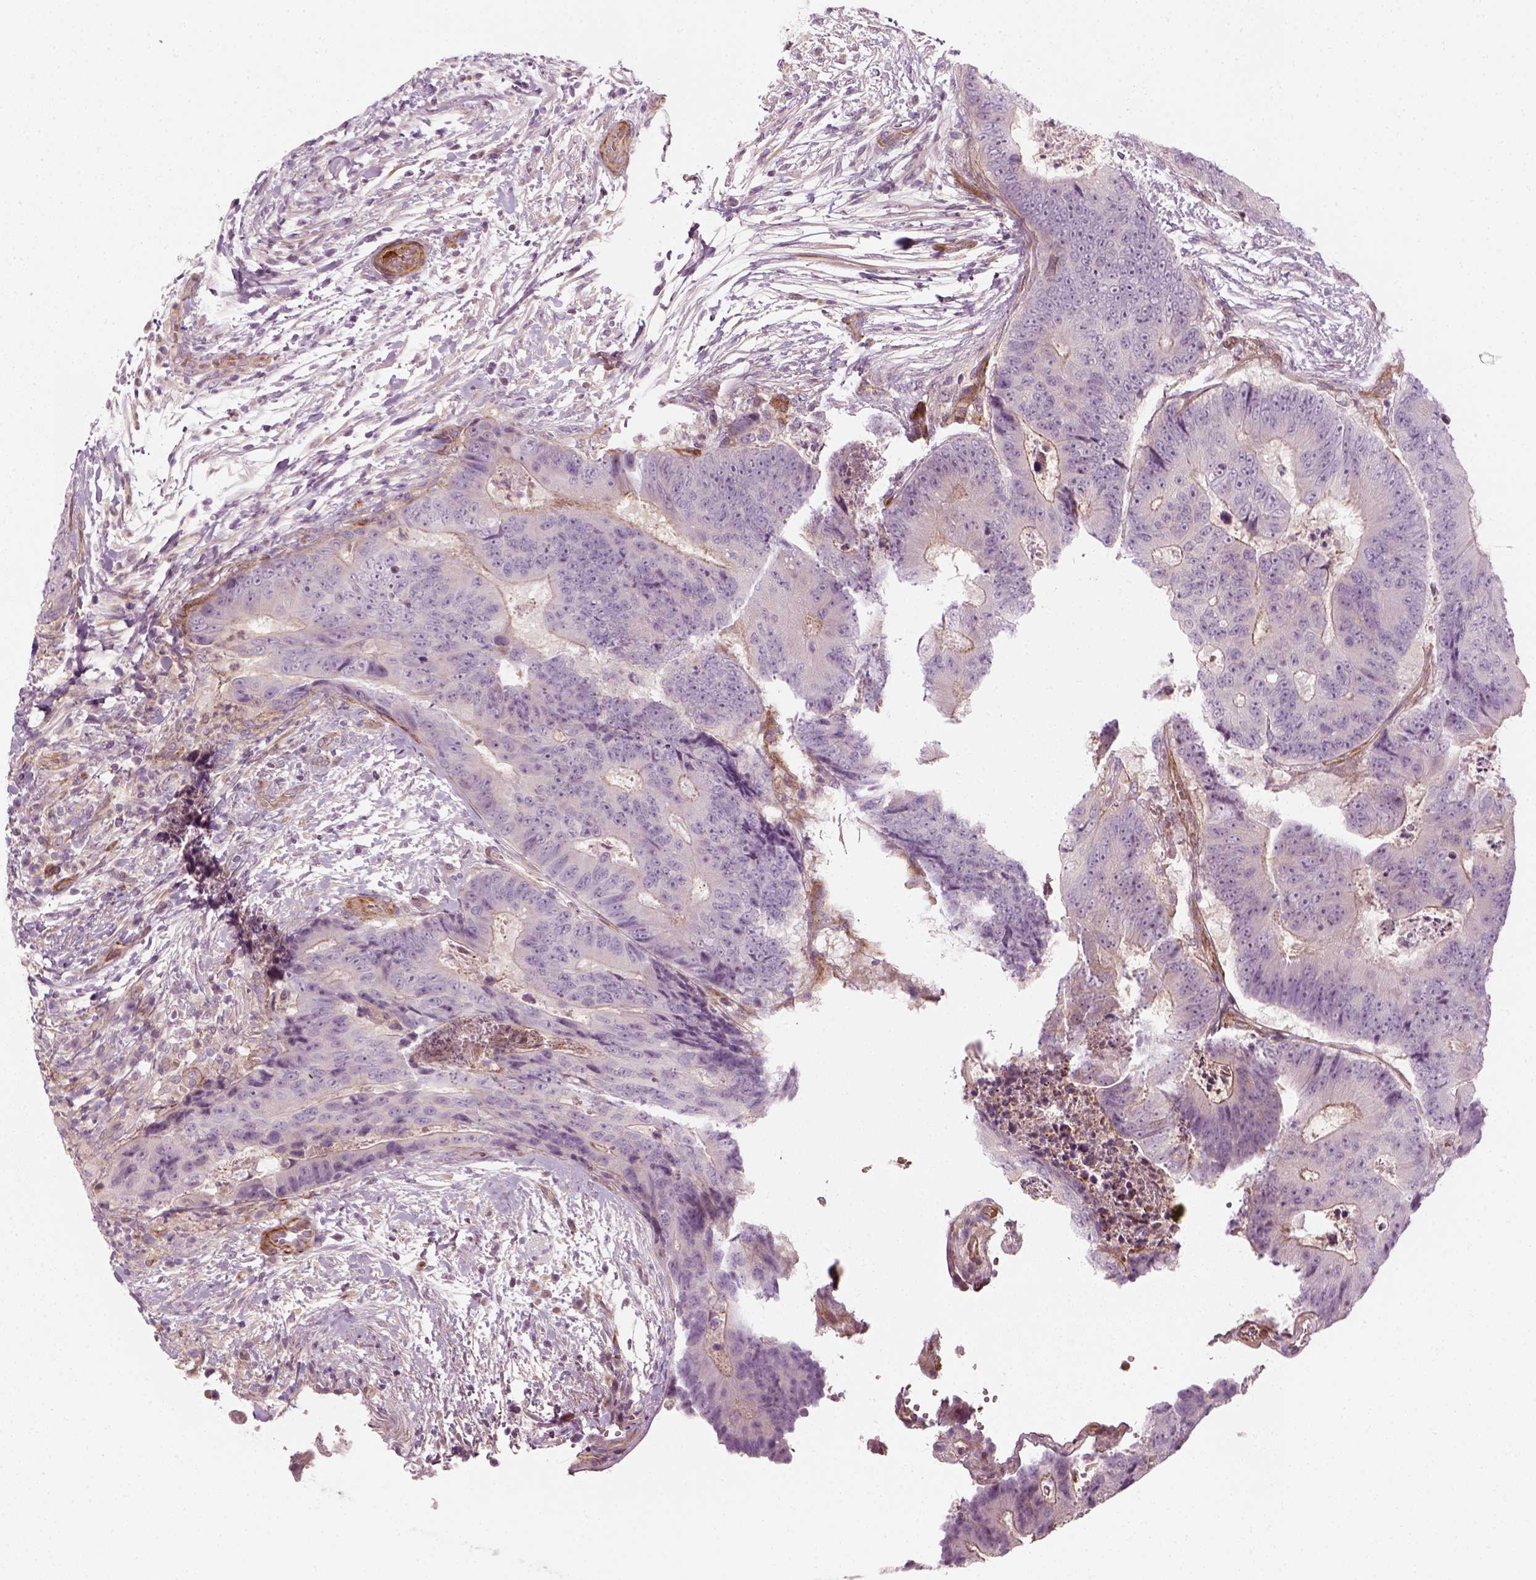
{"staining": {"intensity": "negative", "quantity": "none", "location": "none"}, "tissue": "colorectal cancer", "cell_type": "Tumor cells", "image_type": "cancer", "snomed": [{"axis": "morphology", "description": "Adenocarcinoma, NOS"}, {"axis": "topography", "description": "Colon"}], "caption": "The photomicrograph reveals no staining of tumor cells in colorectal adenocarcinoma.", "gene": "DNASE1L1", "patient": {"sex": "female", "age": 48}}